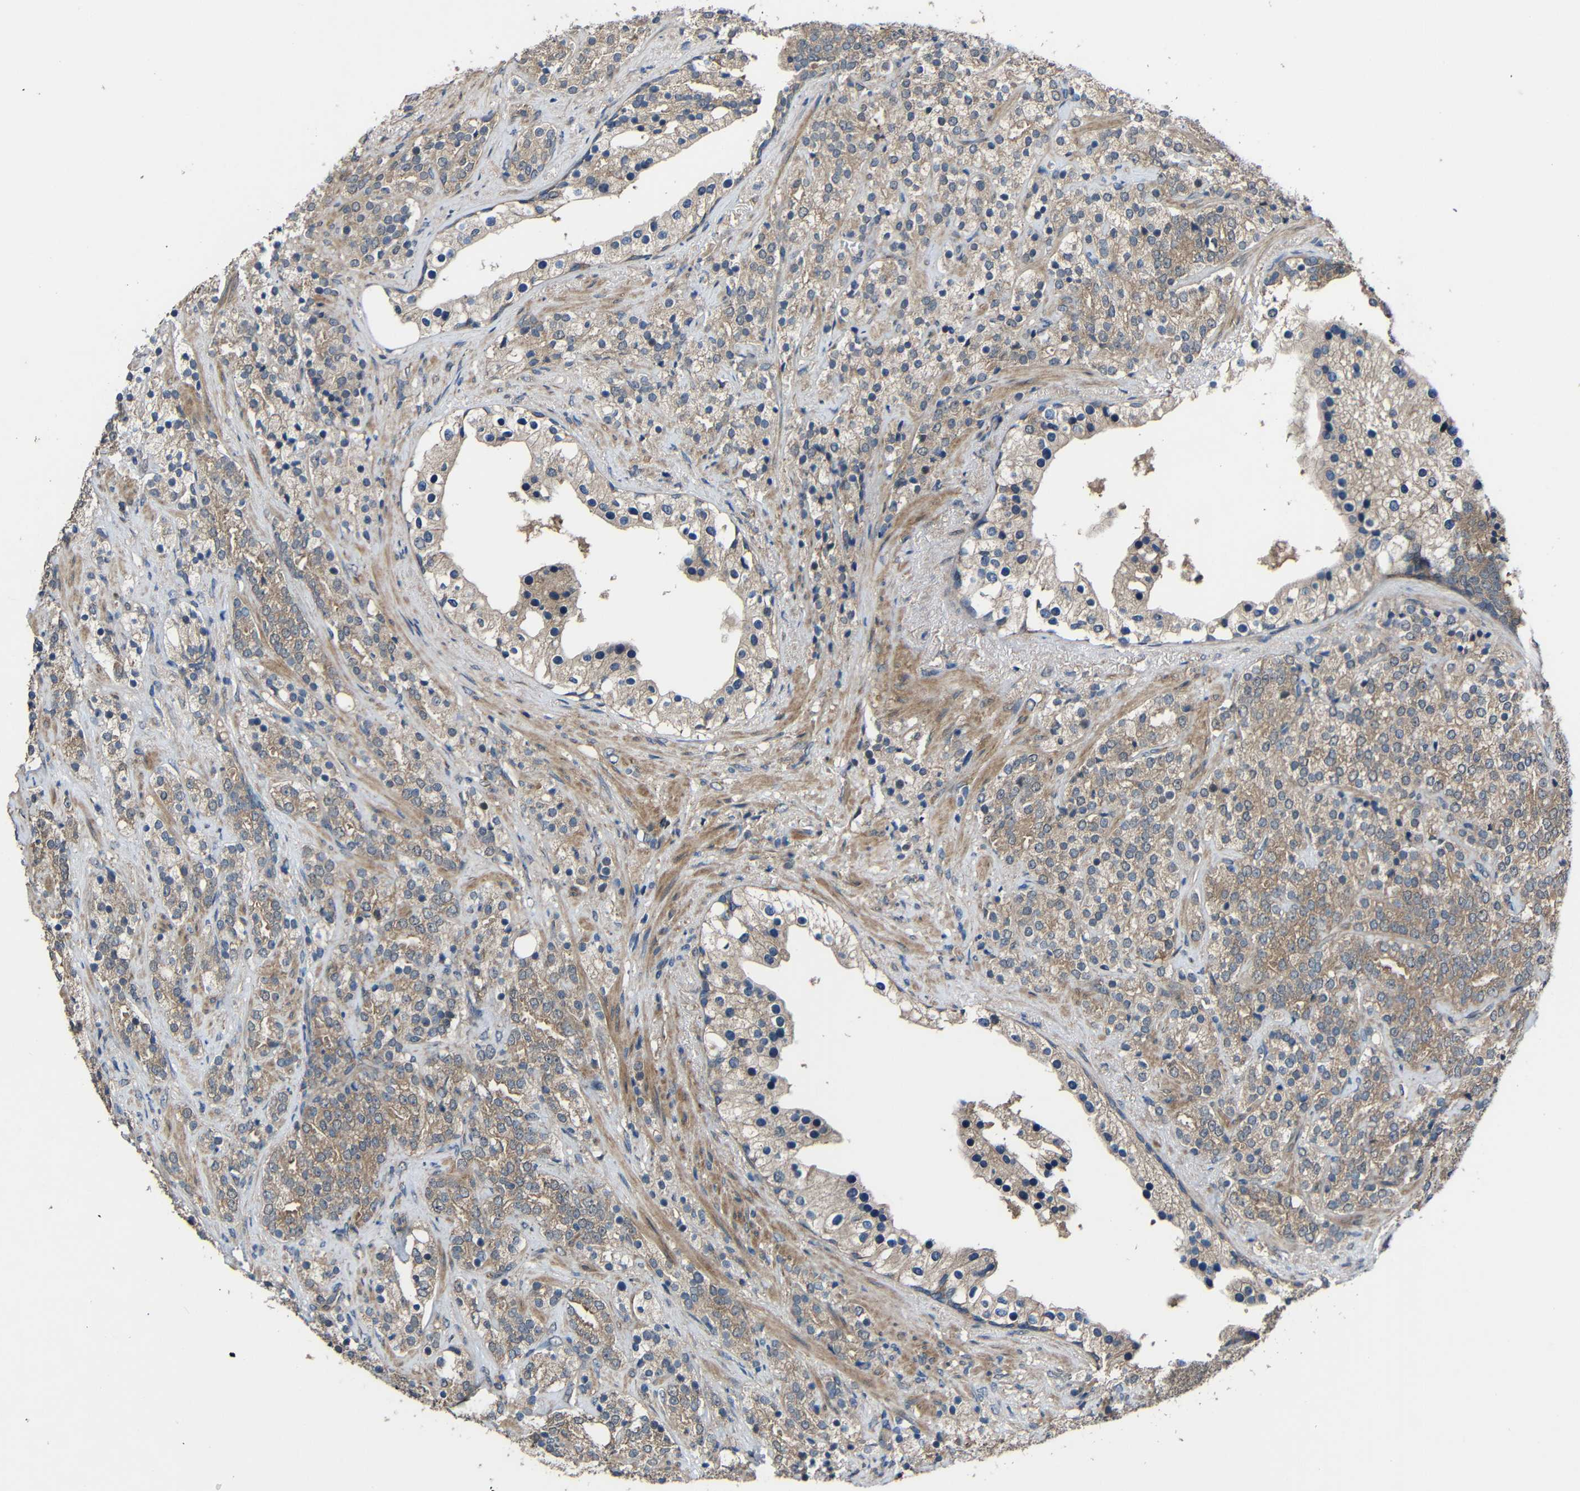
{"staining": {"intensity": "weak", "quantity": ">75%", "location": "cytoplasmic/membranous"}, "tissue": "prostate cancer", "cell_type": "Tumor cells", "image_type": "cancer", "snomed": [{"axis": "morphology", "description": "Adenocarcinoma, High grade"}, {"axis": "topography", "description": "Prostate"}], "caption": "An image showing weak cytoplasmic/membranous staining in approximately >75% of tumor cells in adenocarcinoma (high-grade) (prostate), as visualized by brown immunohistochemical staining.", "gene": "CHST9", "patient": {"sex": "male", "age": 71}}